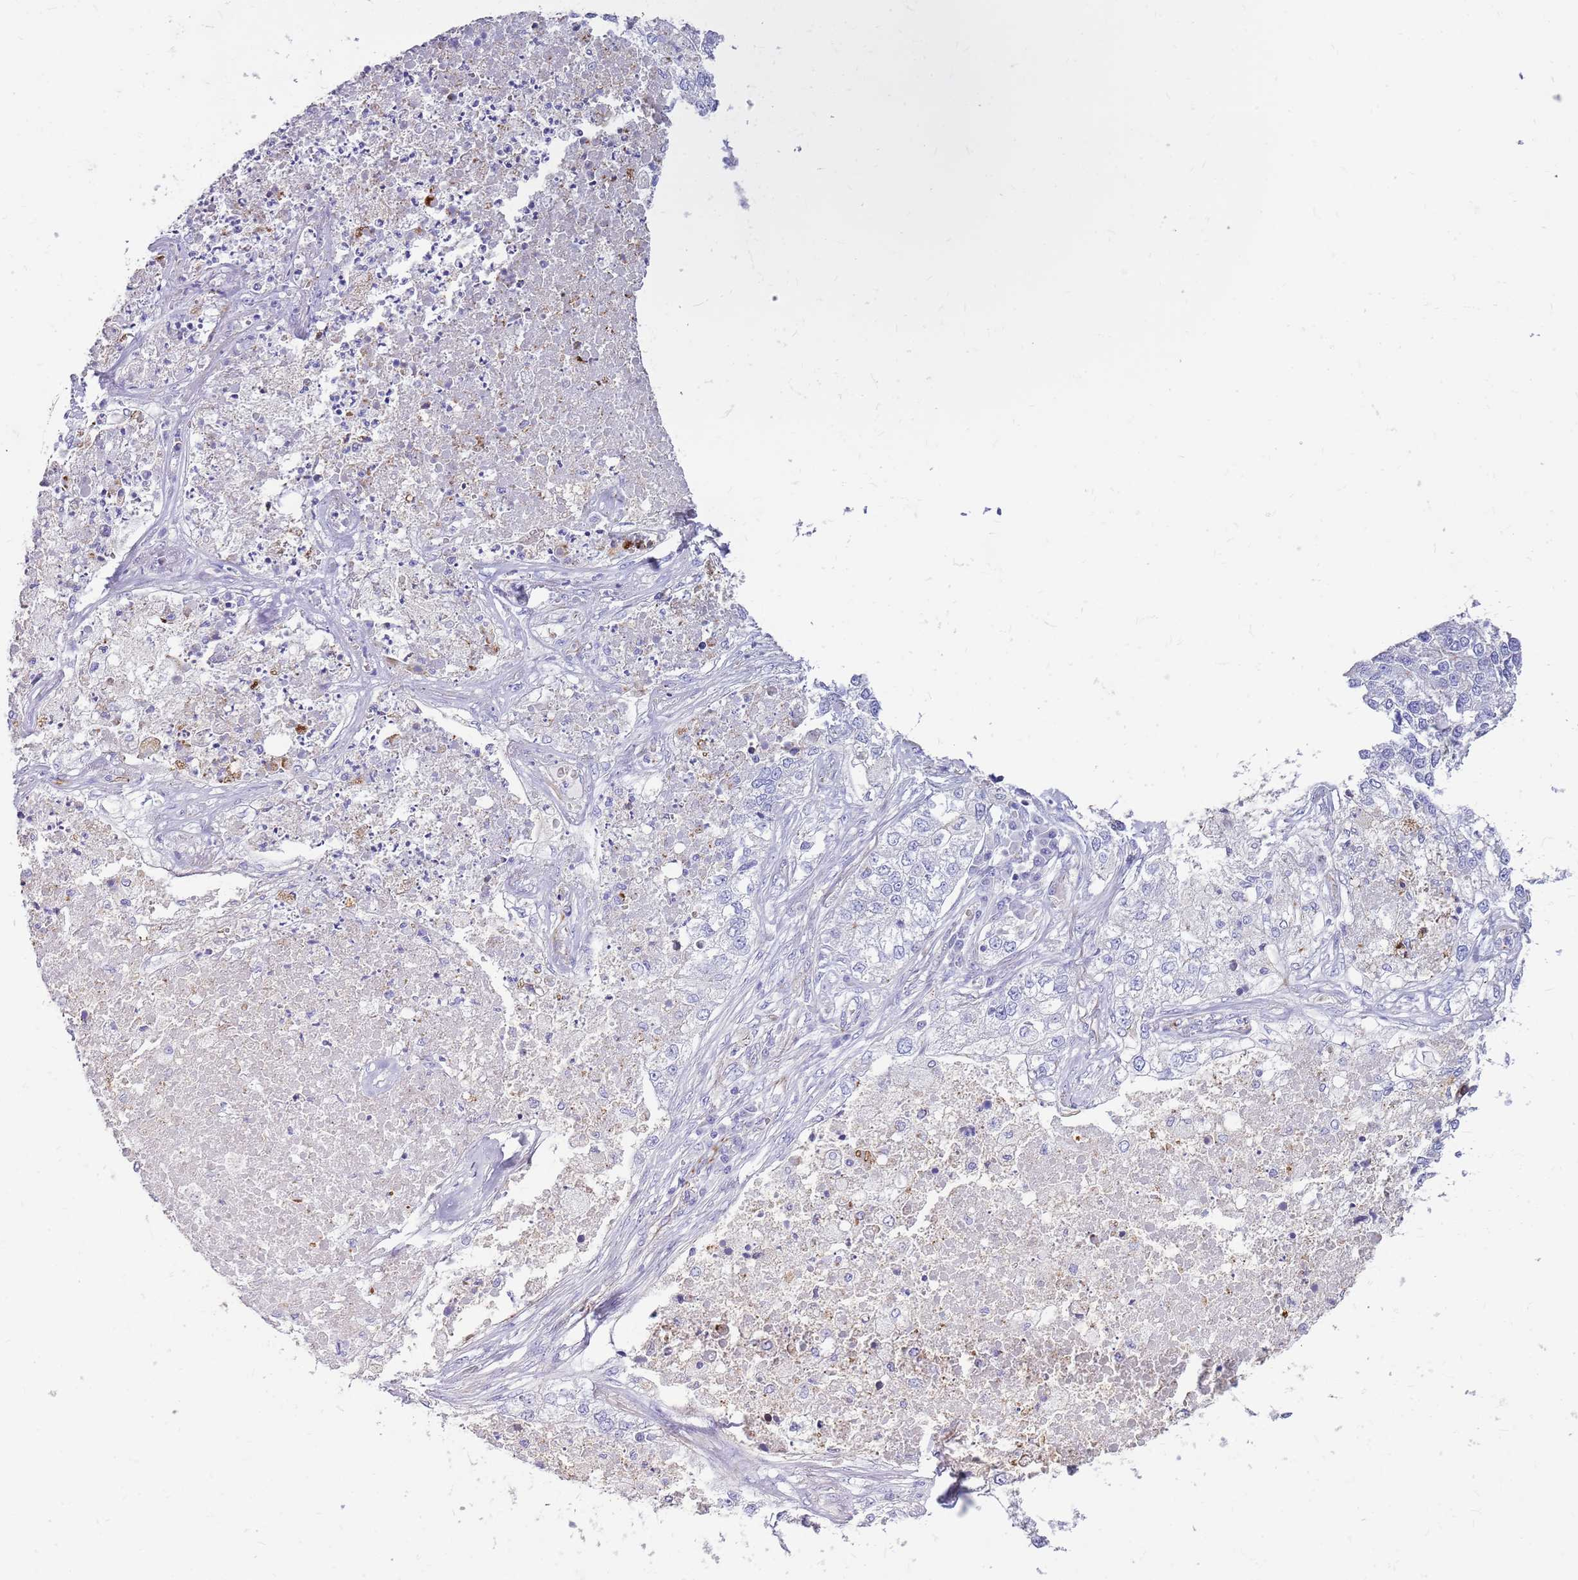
{"staining": {"intensity": "negative", "quantity": "none", "location": "none"}, "tissue": "lung cancer", "cell_type": "Tumor cells", "image_type": "cancer", "snomed": [{"axis": "morphology", "description": "Adenocarcinoma, NOS"}, {"axis": "topography", "description": "Lung"}], "caption": "High power microscopy histopathology image of an IHC histopathology image of adenocarcinoma (lung), revealing no significant positivity in tumor cells. The staining is performed using DAB brown chromogen with nuclei counter-stained in using hematoxylin.", "gene": "ZDHHC1", "patient": {"sex": "male", "age": 49}}